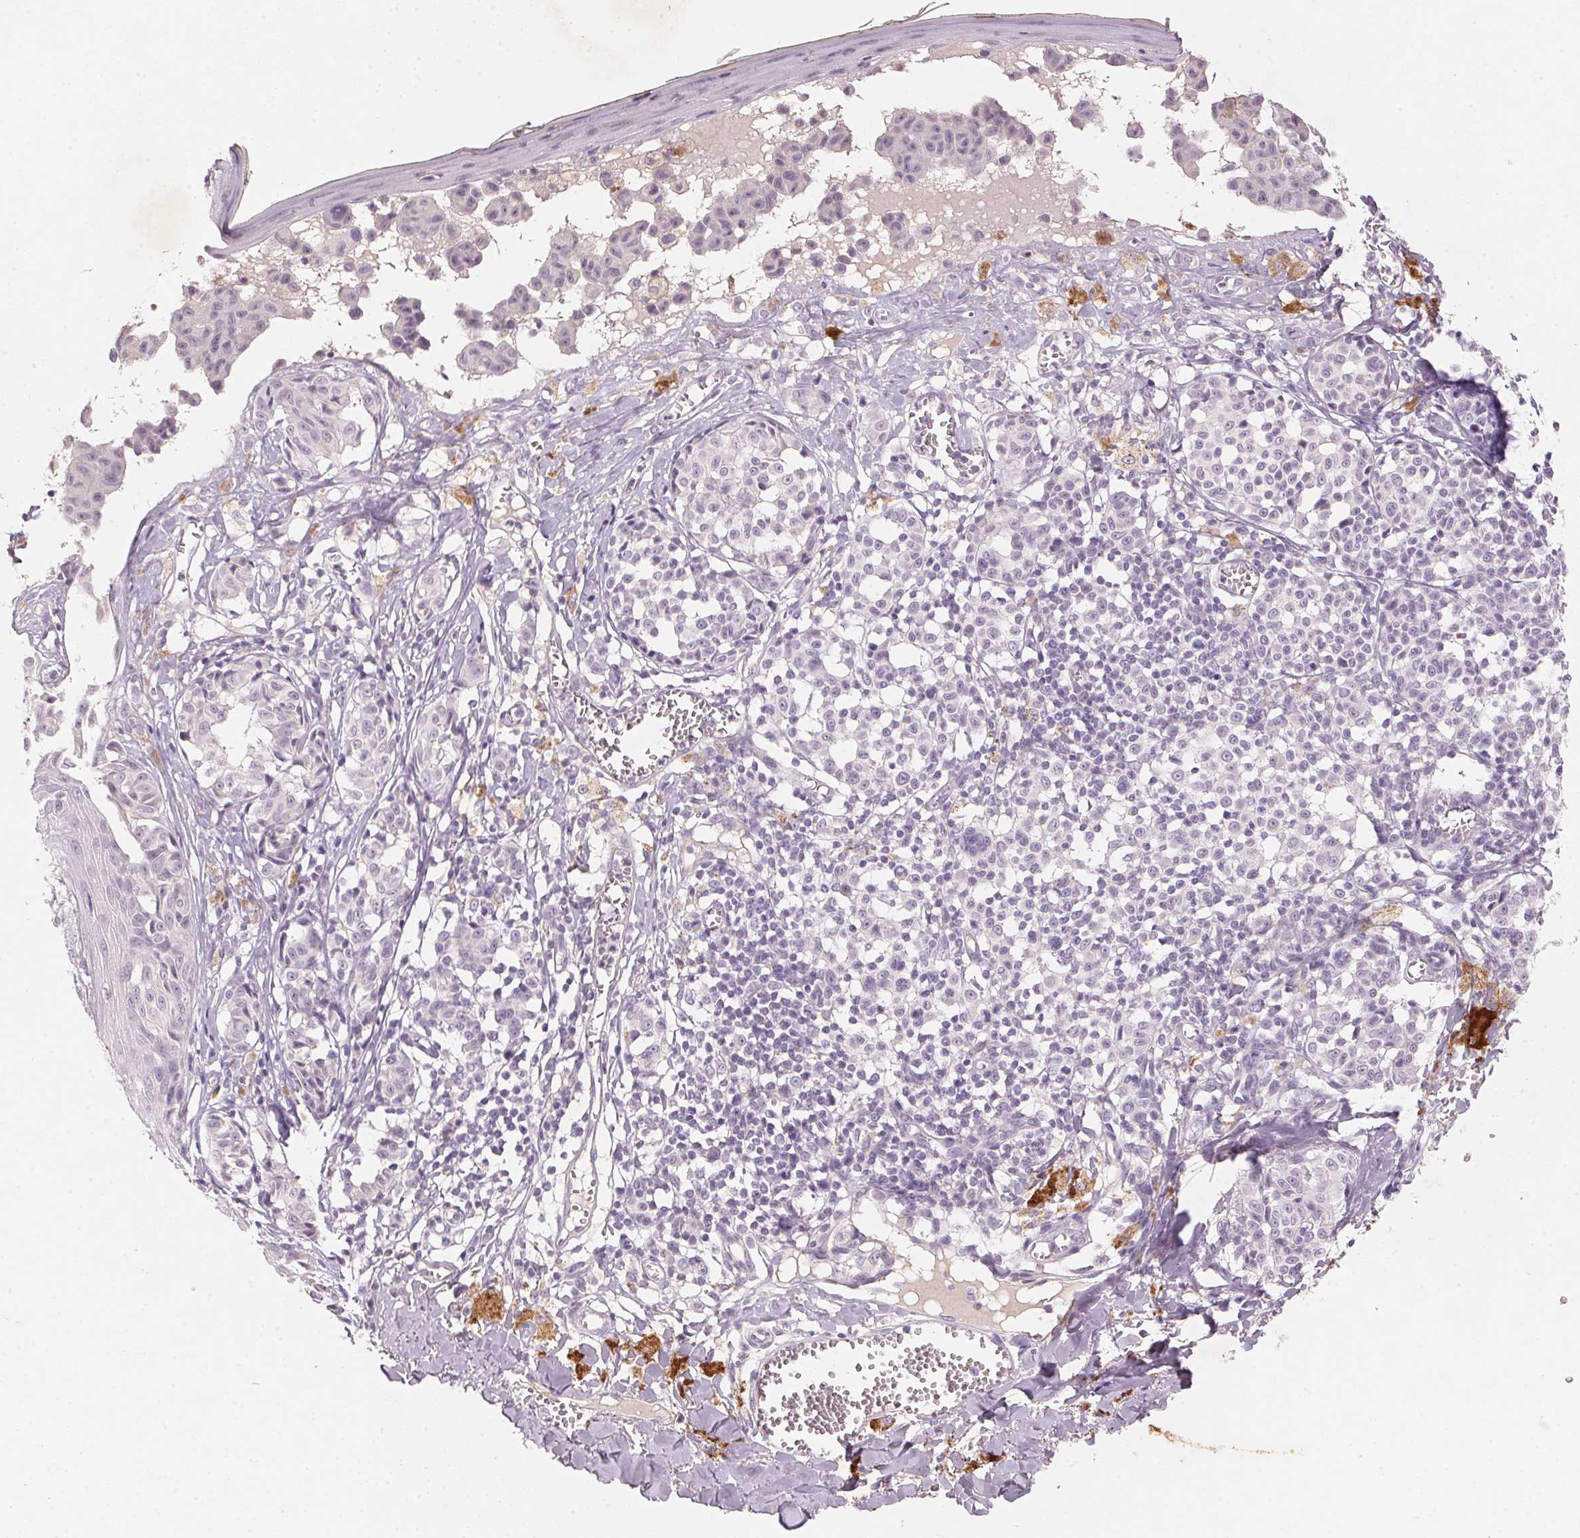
{"staining": {"intensity": "negative", "quantity": "none", "location": "none"}, "tissue": "melanoma", "cell_type": "Tumor cells", "image_type": "cancer", "snomed": [{"axis": "morphology", "description": "Malignant melanoma, NOS"}, {"axis": "topography", "description": "Skin"}], "caption": "The image demonstrates no staining of tumor cells in malignant melanoma.", "gene": "CXCL5", "patient": {"sex": "female", "age": 43}}